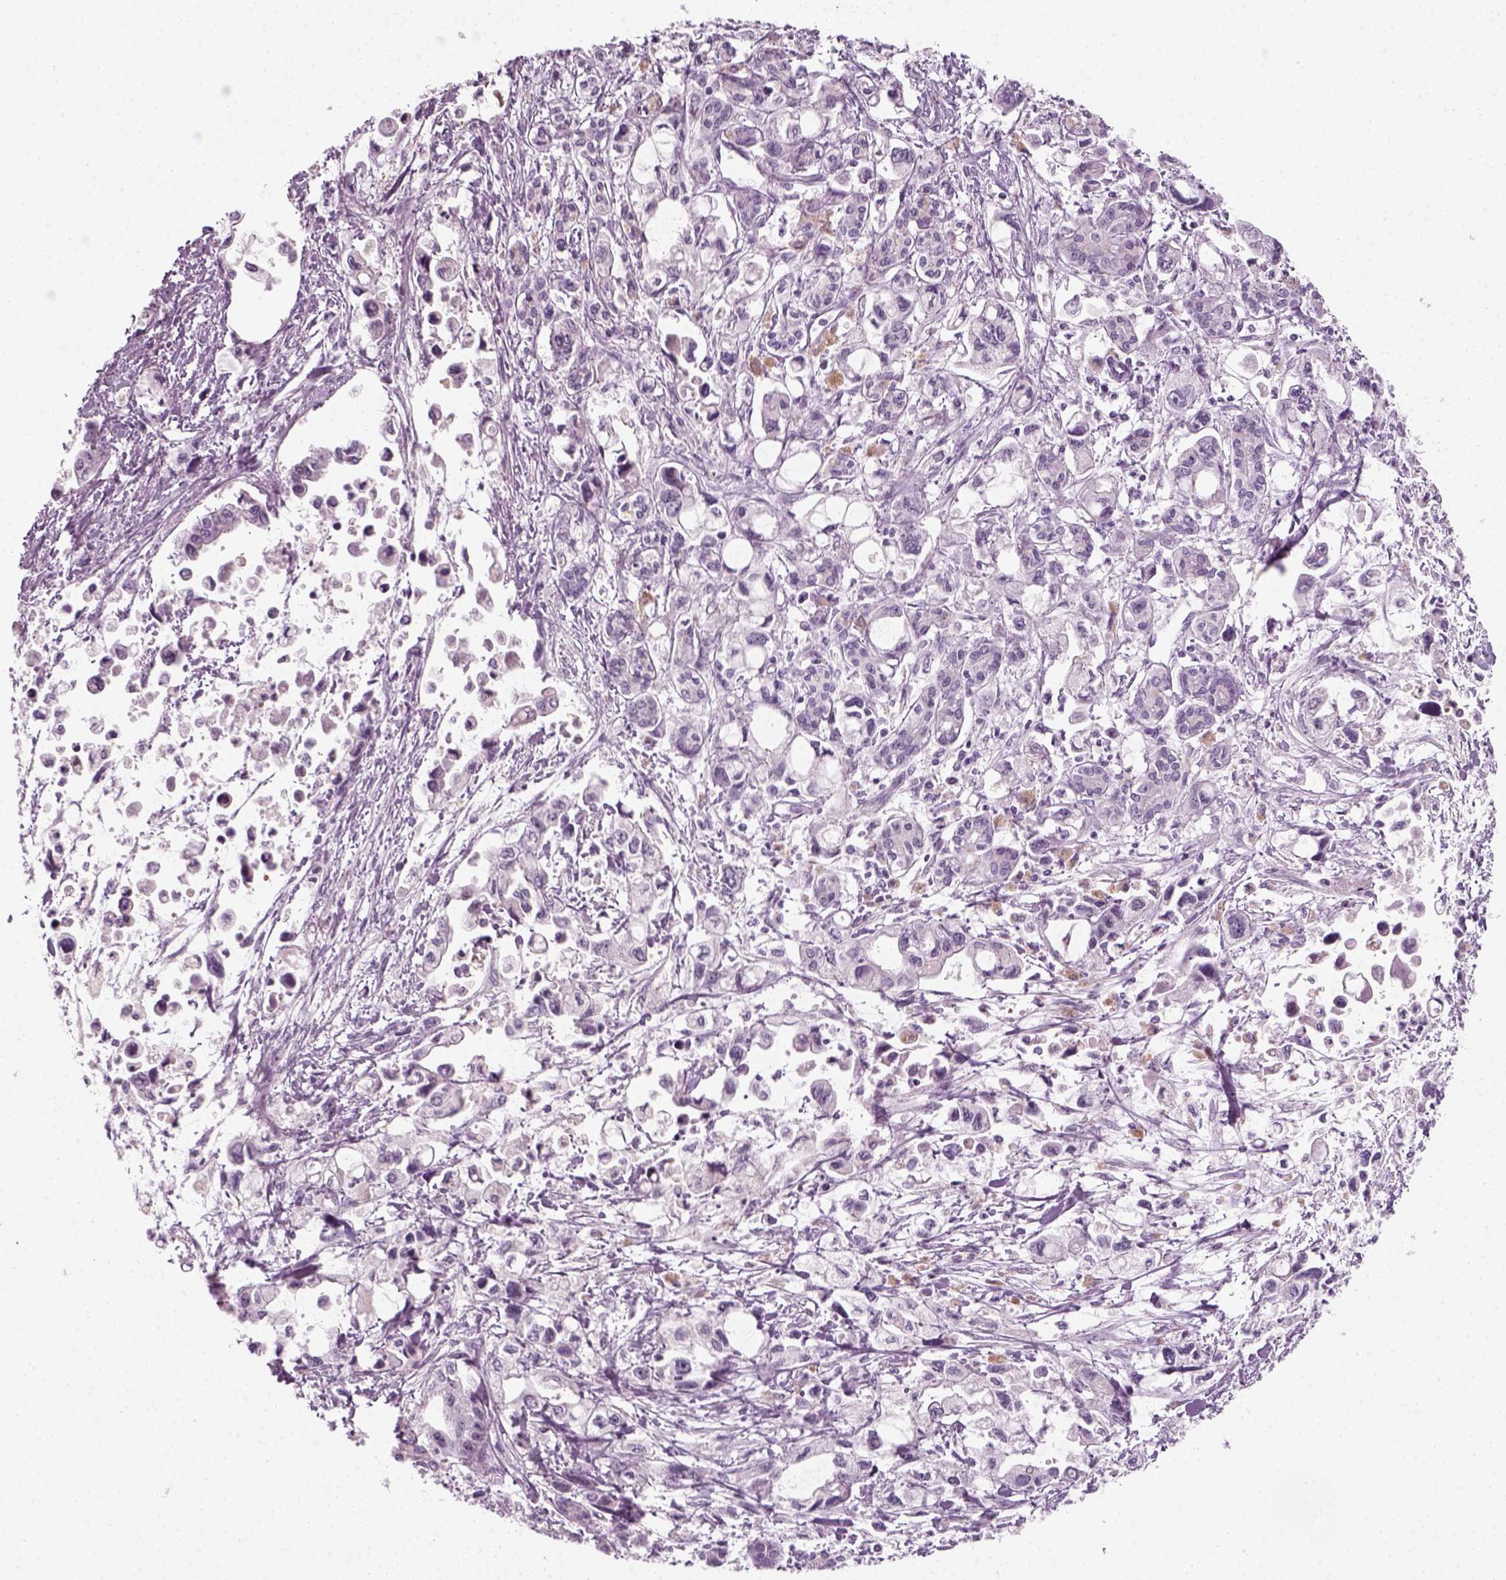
{"staining": {"intensity": "negative", "quantity": "none", "location": "none"}, "tissue": "pancreatic cancer", "cell_type": "Tumor cells", "image_type": "cancer", "snomed": [{"axis": "morphology", "description": "Adenocarcinoma, NOS"}, {"axis": "topography", "description": "Pancreas"}], "caption": "The immunohistochemistry (IHC) image has no significant expression in tumor cells of pancreatic cancer tissue.", "gene": "KRT75", "patient": {"sex": "female", "age": 61}}